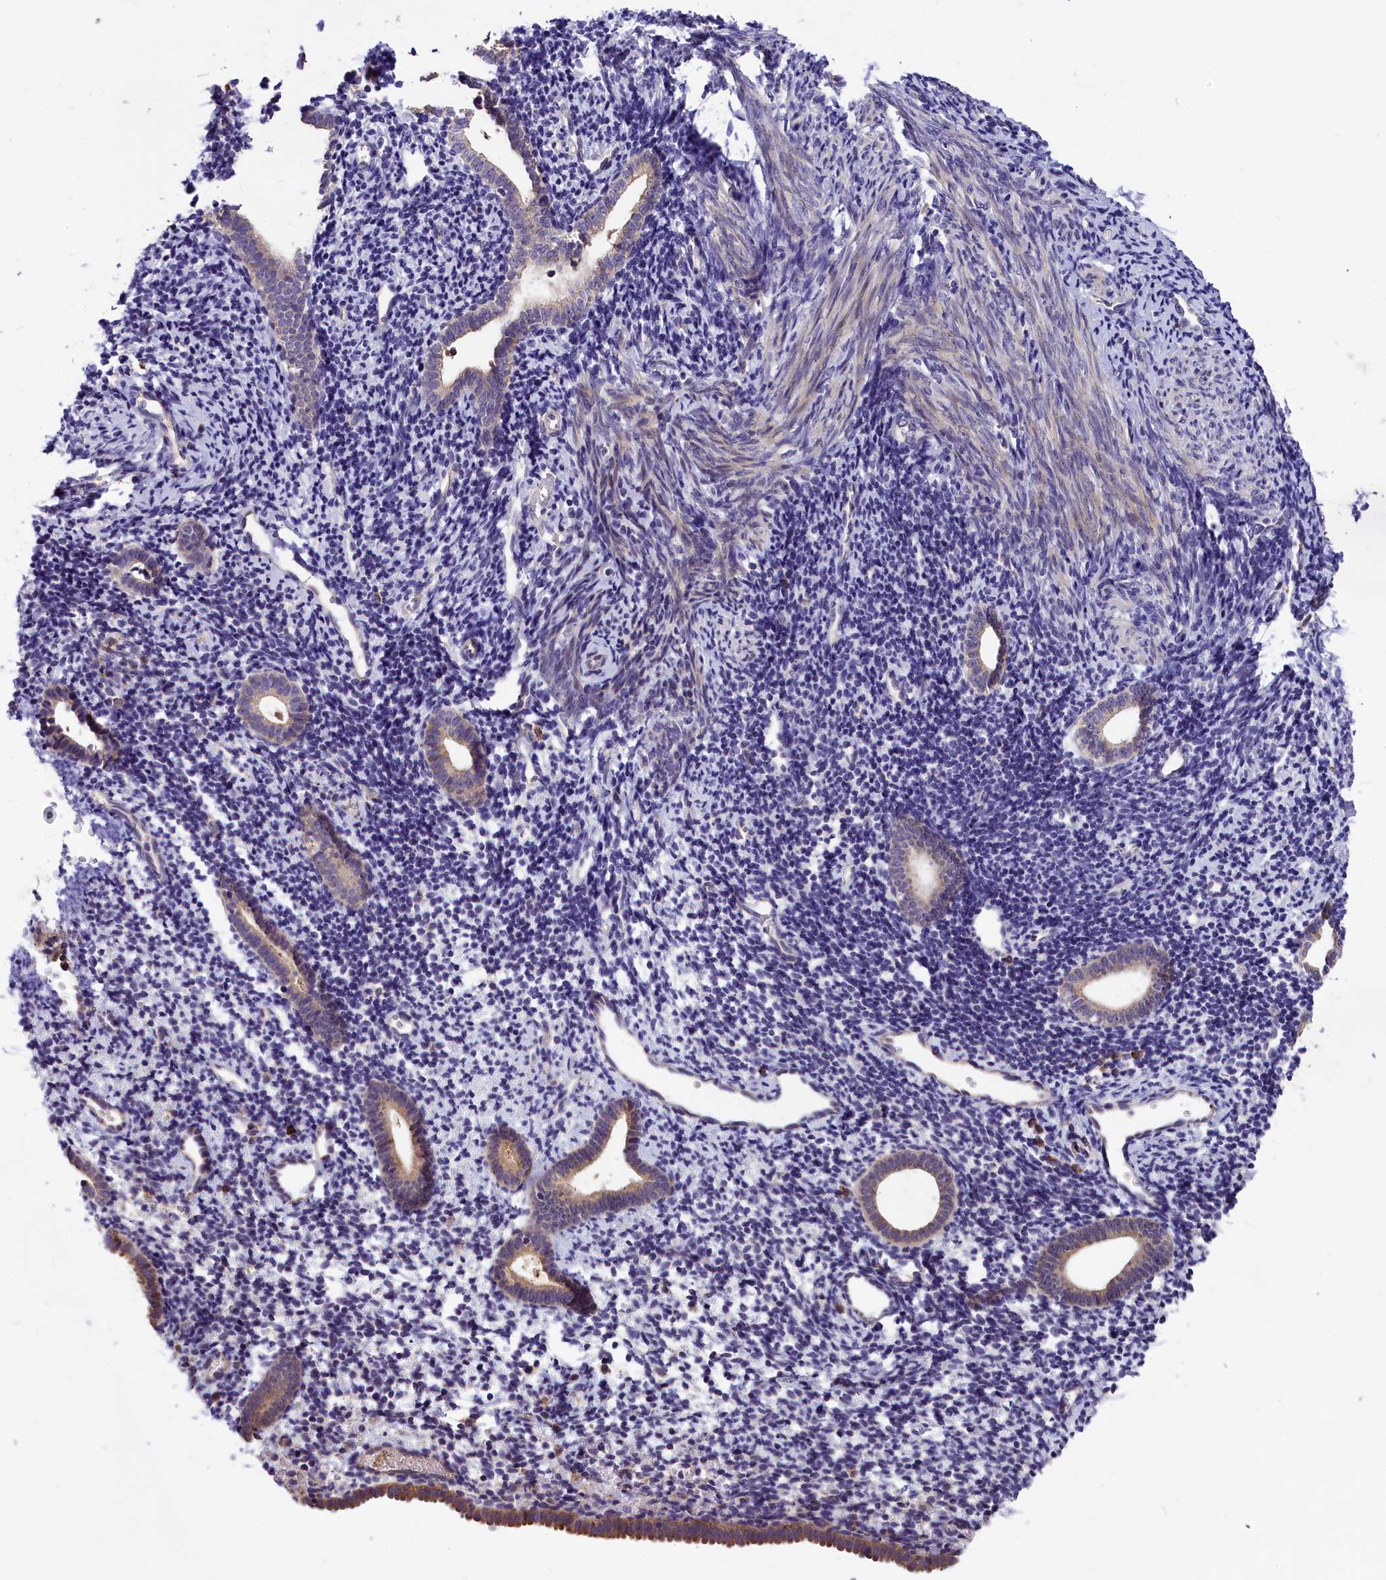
{"staining": {"intensity": "weak", "quantity": "<25%", "location": "cytoplasmic/membranous"}, "tissue": "endometrium", "cell_type": "Cells in endometrial stroma", "image_type": "normal", "snomed": [{"axis": "morphology", "description": "Normal tissue, NOS"}, {"axis": "topography", "description": "Endometrium"}], "caption": "DAB (3,3'-diaminobenzidine) immunohistochemical staining of unremarkable human endometrium shows no significant staining in cells in endometrial stroma.", "gene": "ABCC10", "patient": {"sex": "female", "age": 56}}